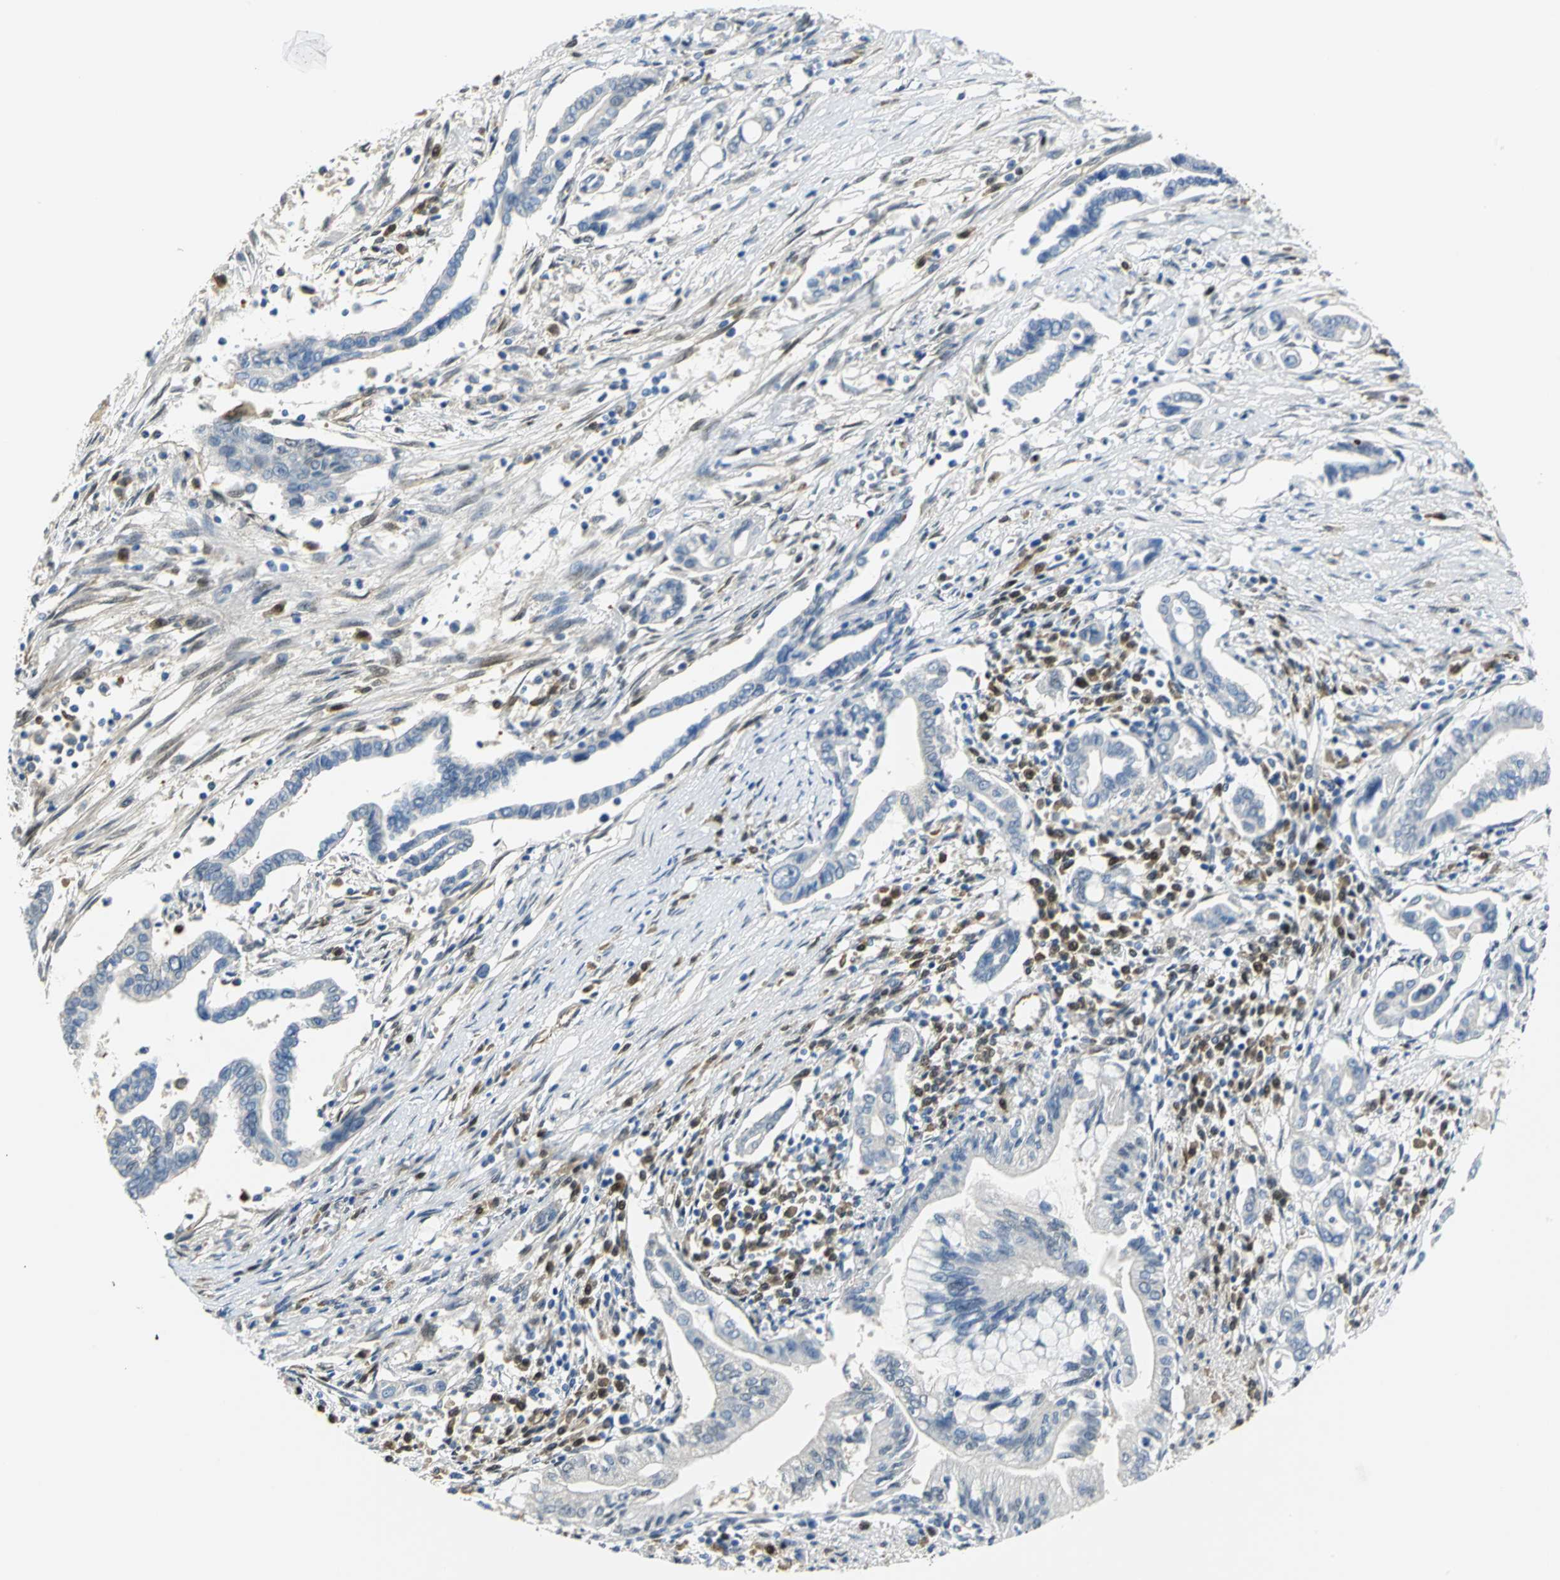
{"staining": {"intensity": "negative", "quantity": "none", "location": "none"}, "tissue": "pancreatic cancer", "cell_type": "Tumor cells", "image_type": "cancer", "snomed": [{"axis": "morphology", "description": "Adenocarcinoma, NOS"}, {"axis": "topography", "description": "Pancreas"}], "caption": "Tumor cells are negative for brown protein staining in adenocarcinoma (pancreatic).", "gene": "PGM3", "patient": {"sex": "female", "age": 57}}